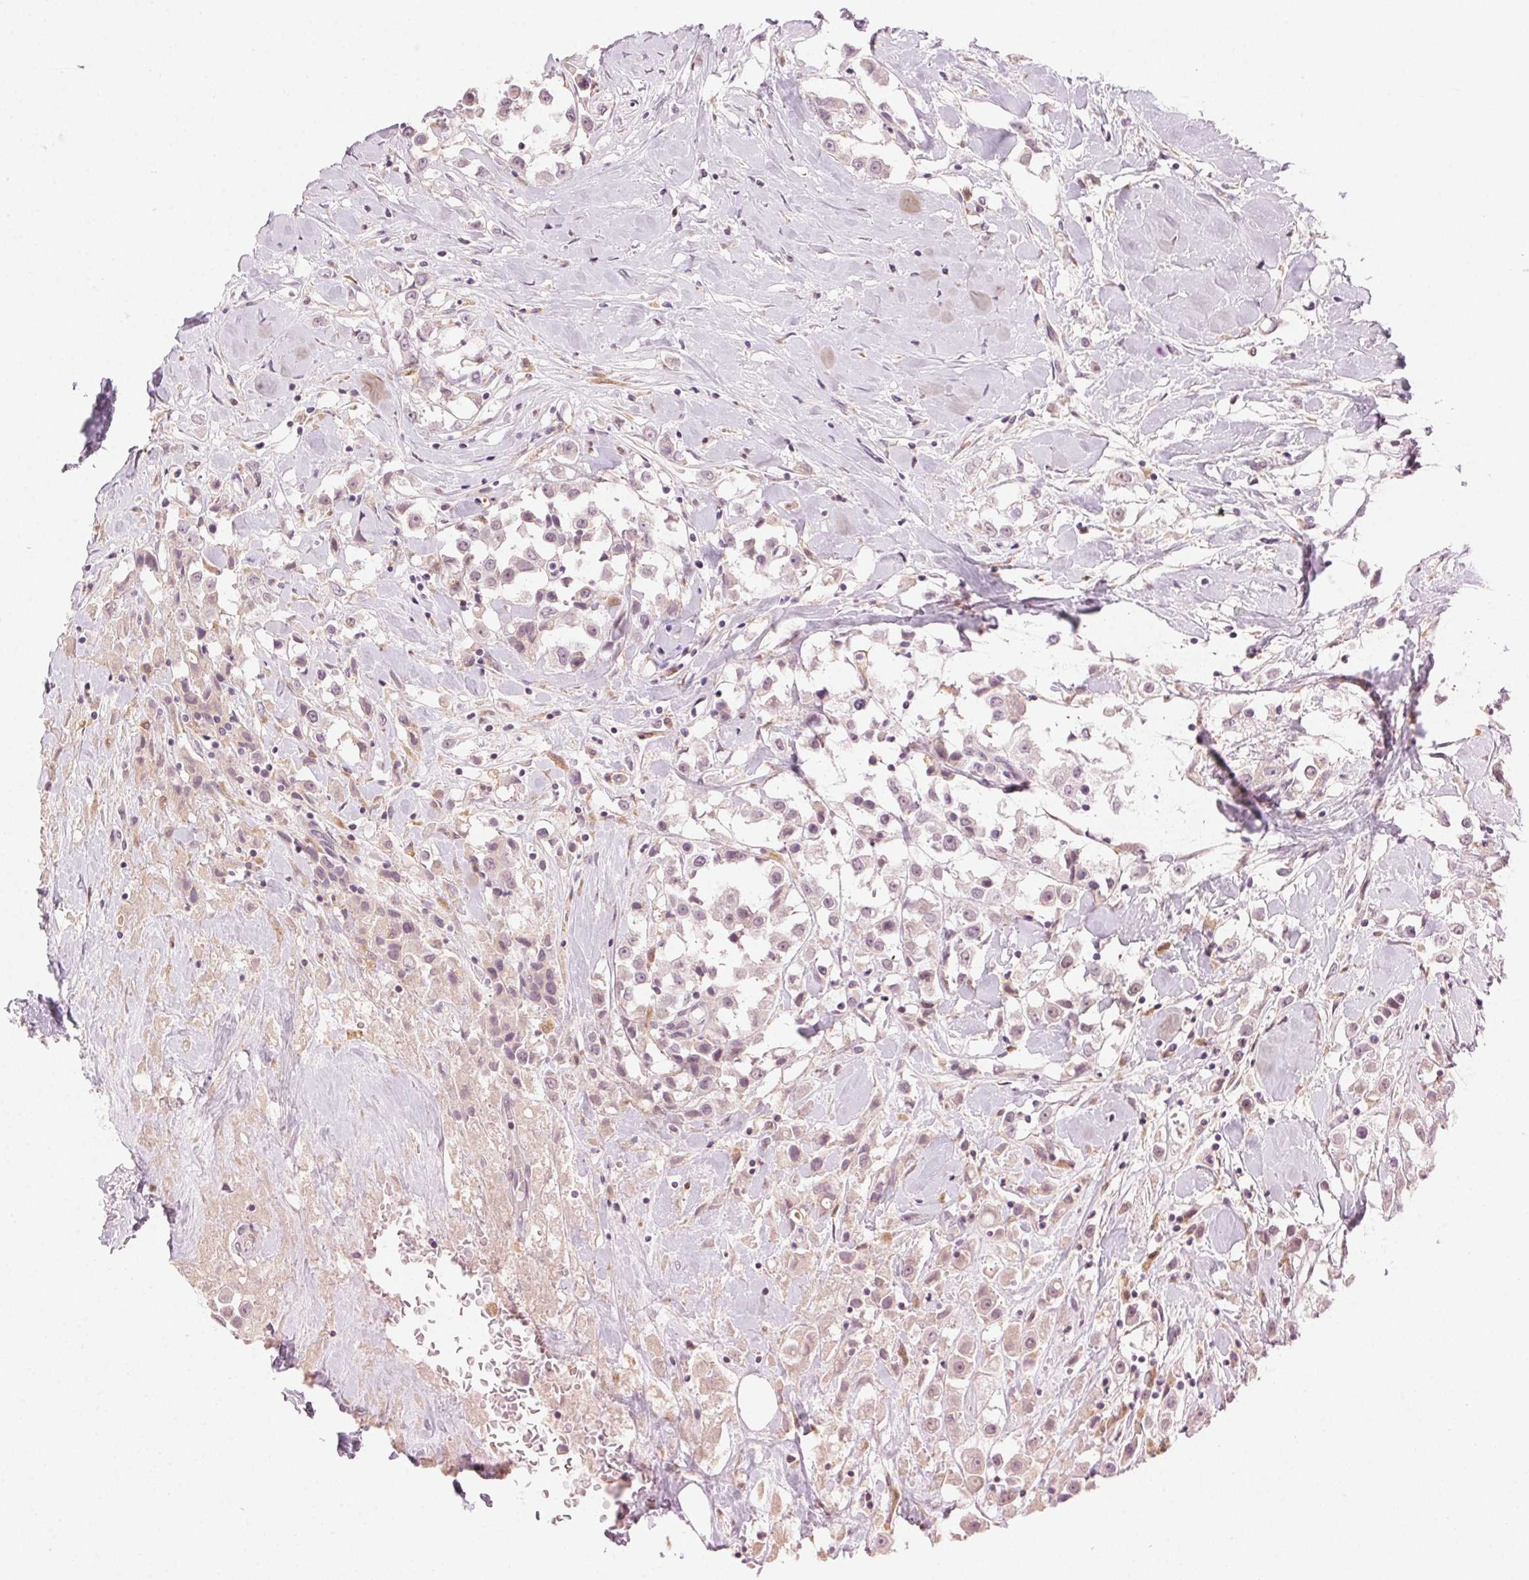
{"staining": {"intensity": "negative", "quantity": "none", "location": "none"}, "tissue": "breast cancer", "cell_type": "Tumor cells", "image_type": "cancer", "snomed": [{"axis": "morphology", "description": "Duct carcinoma"}, {"axis": "topography", "description": "Breast"}], "caption": "High magnification brightfield microscopy of breast intraductal carcinoma stained with DAB (brown) and counterstained with hematoxylin (blue): tumor cells show no significant positivity.", "gene": "SLC6A18", "patient": {"sex": "female", "age": 61}}